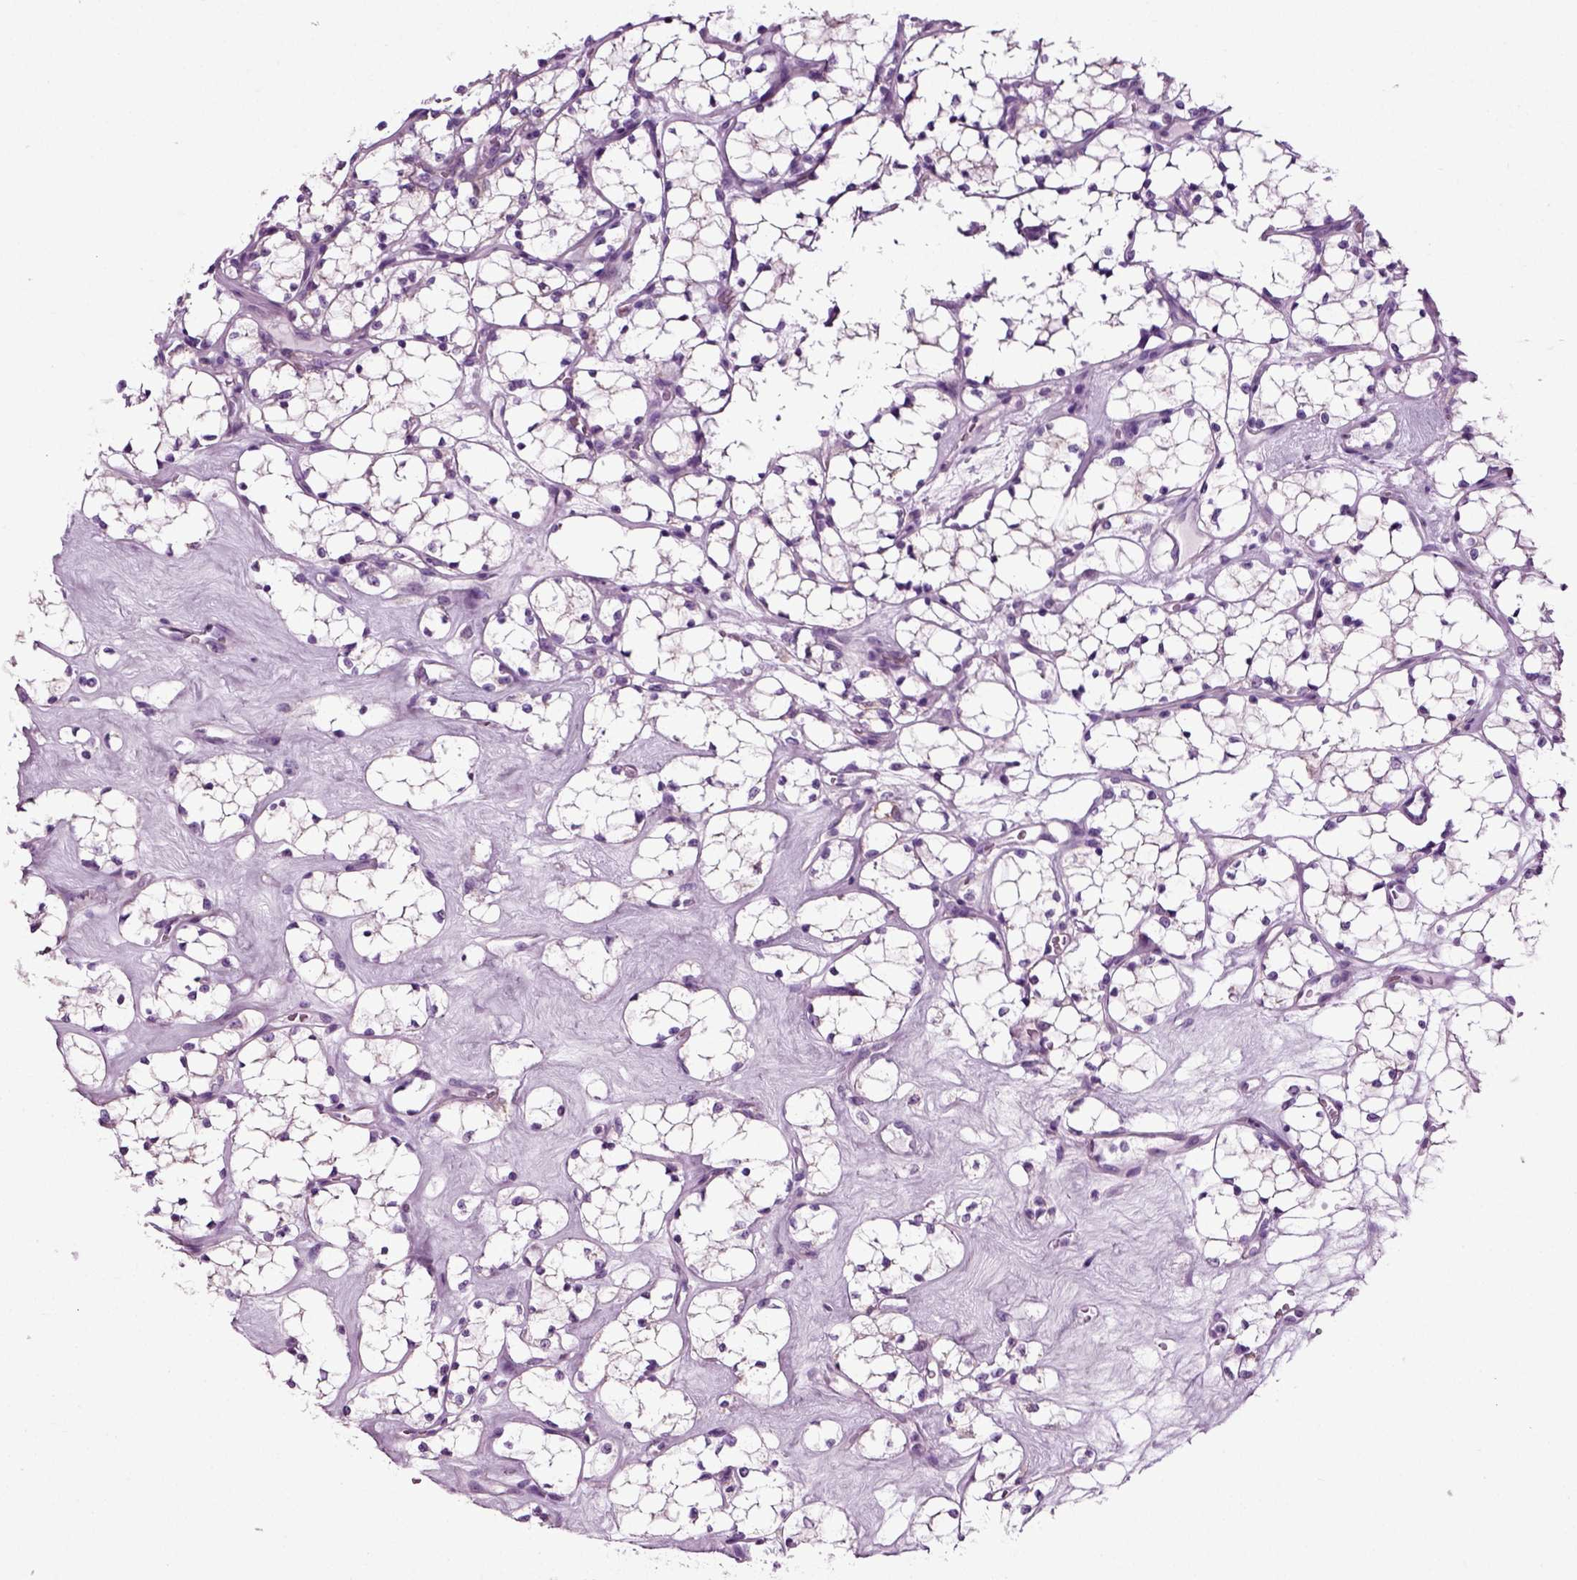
{"staining": {"intensity": "negative", "quantity": "none", "location": "none"}, "tissue": "renal cancer", "cell_type": "Tumor cells", "image_type": "cancer", "snomed": [{"axis": "morphology", "description": "Adenocarcinoma, NOS"}, {"axis": "topography", "description": "Kidney"}], "caption": "The image displays no staining of tumor cells in renal cancer.", "gene": "DNAH10", "patient": {"sex": "female", "age": 69}}